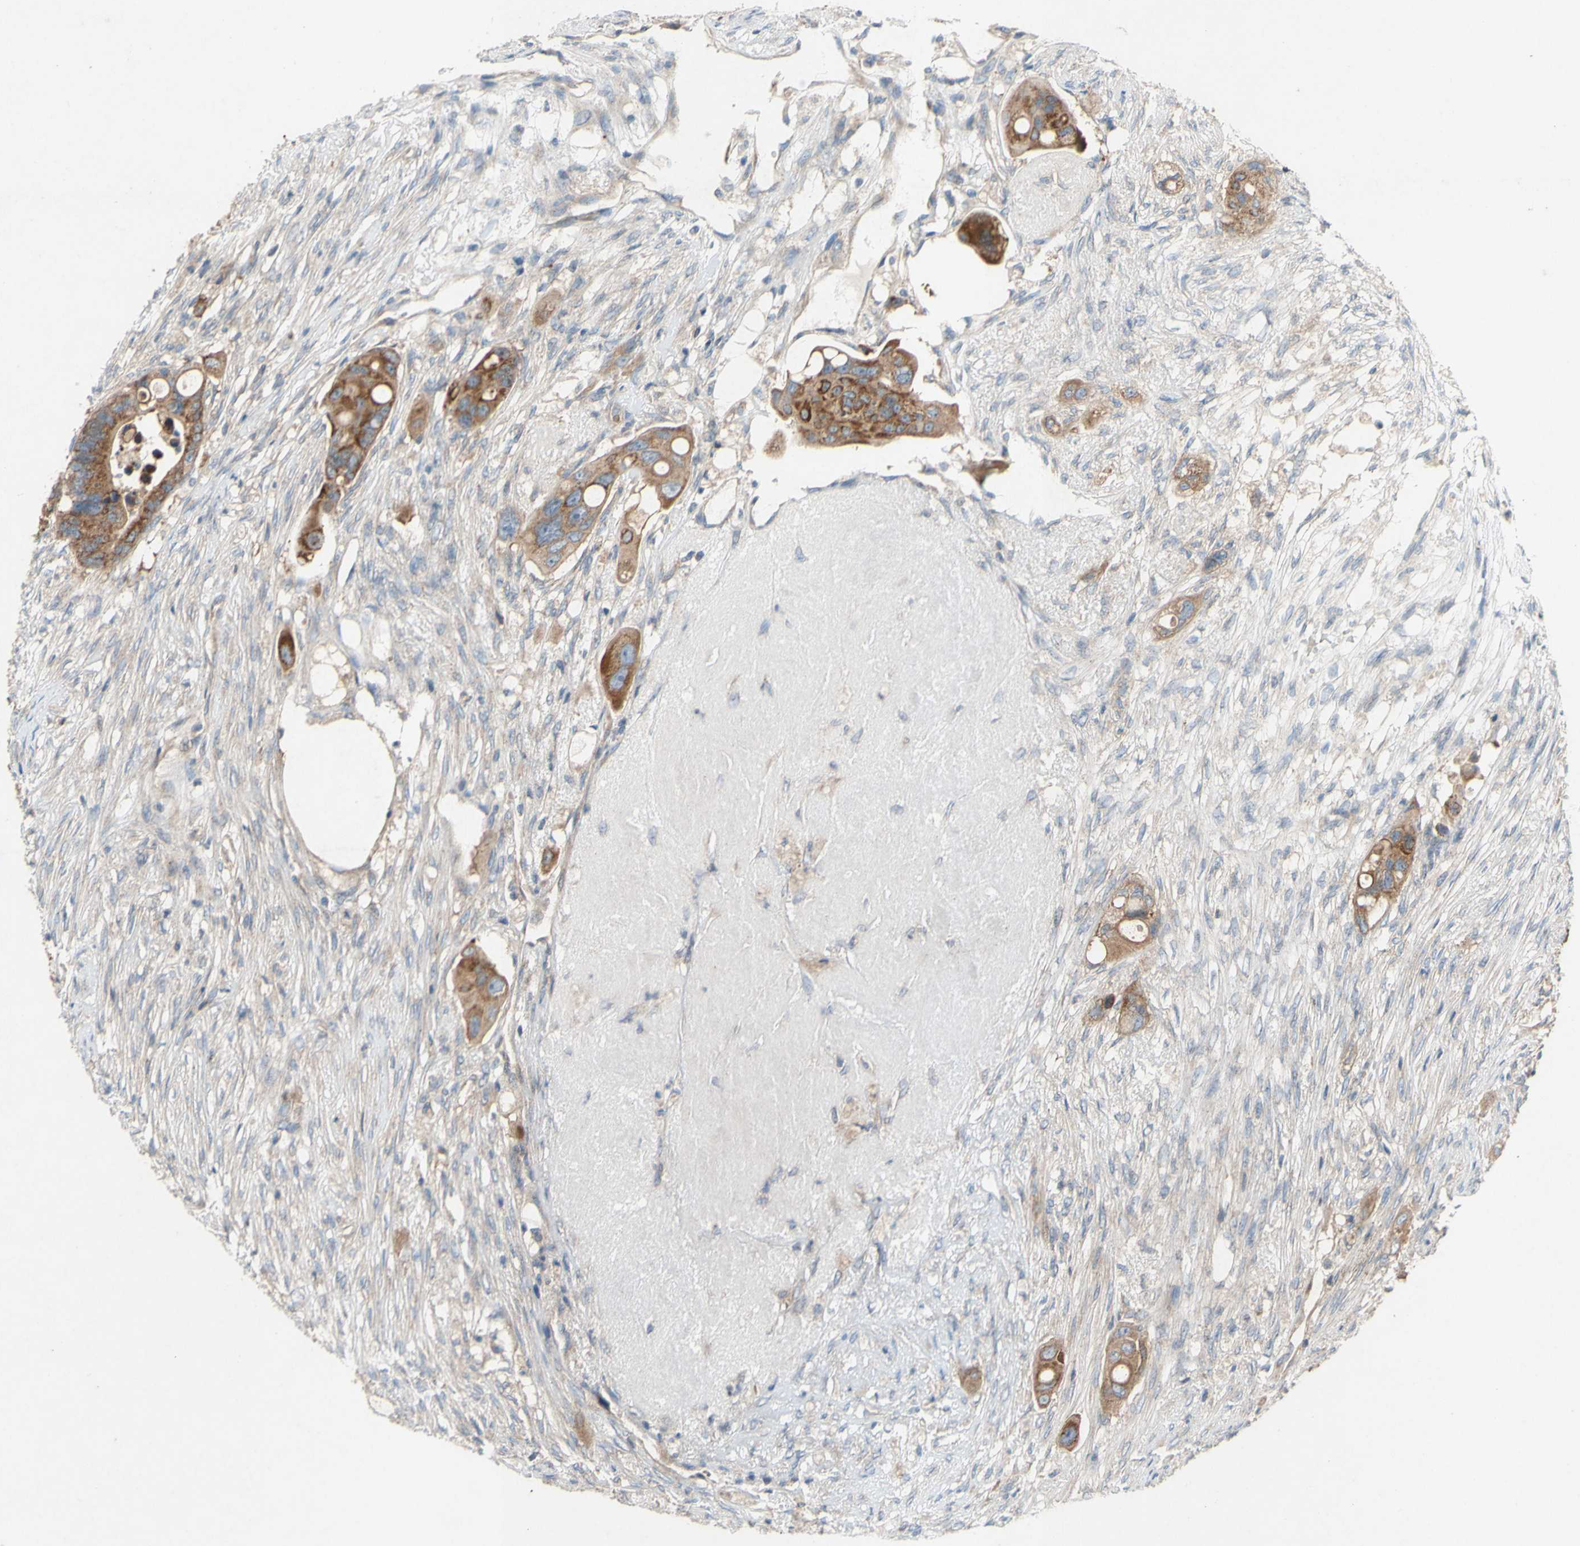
{"staining": {"intensity": "moderate", "quantity": ">75%", "location": "cytoplasmic/membranous"}, "tissue": "colorectal cancer", "cell_type": "Tumor cells", "image_type": "cancer", "snomed": [{"axis": "morphology", "description": "Adenocarcinoma, NOS"}, {"axis": "topography", "description": "Colon"}], "caption": "Immunohistochemistry (IHC) of adenocarcinoma (colorectal) shows medium levels of moderate cytoplasmic/membranous staining in approximately >75% of tumor cells. (DAB (3,3'-diaminobenzidine) = brown stain, brightfield microscopy at high magnification).", "gene": "TST", "patient": {"sex": "female", "age": 57}}